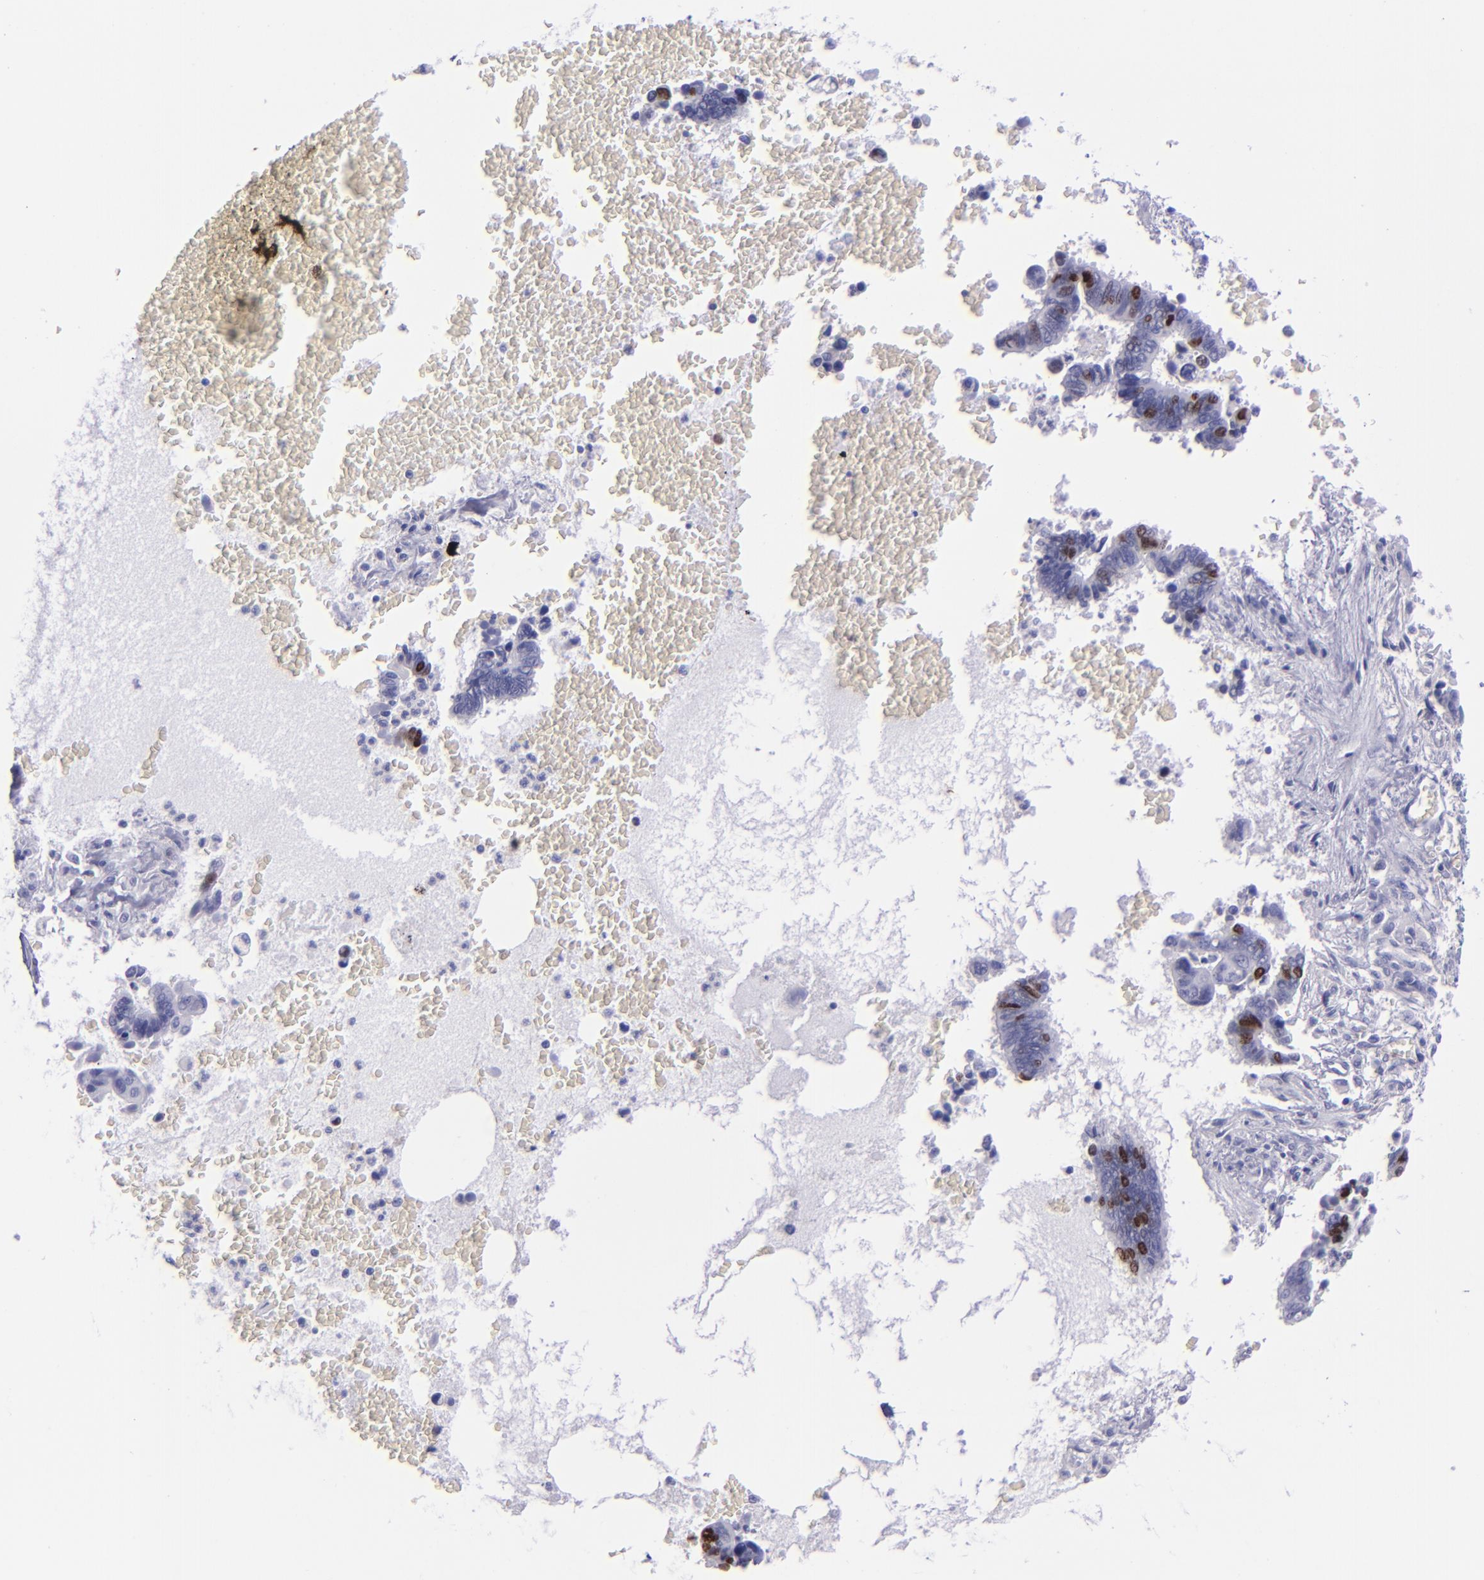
{"staining": {"intensity": "strong", "quantity": "<25%", "location": "nuclear"}, "tissue": "pancreatic cancer", "cell_type": "Tumor cells", "image_type": "cancer", "snomed": [{"axis": "morphology", "description": "Adenocarcinoma, NOS"}, {"axis": "topography", "description": "Pancreas"}], "caption": "Protein expression analysis of pancreatic cancer shows strong nuclear expression in about <25% of tumor cells. (IHC, brightfield microscopy, high magnification).", "gene": "TOP2A", "patient": {"sex": "female", "age": 70}}